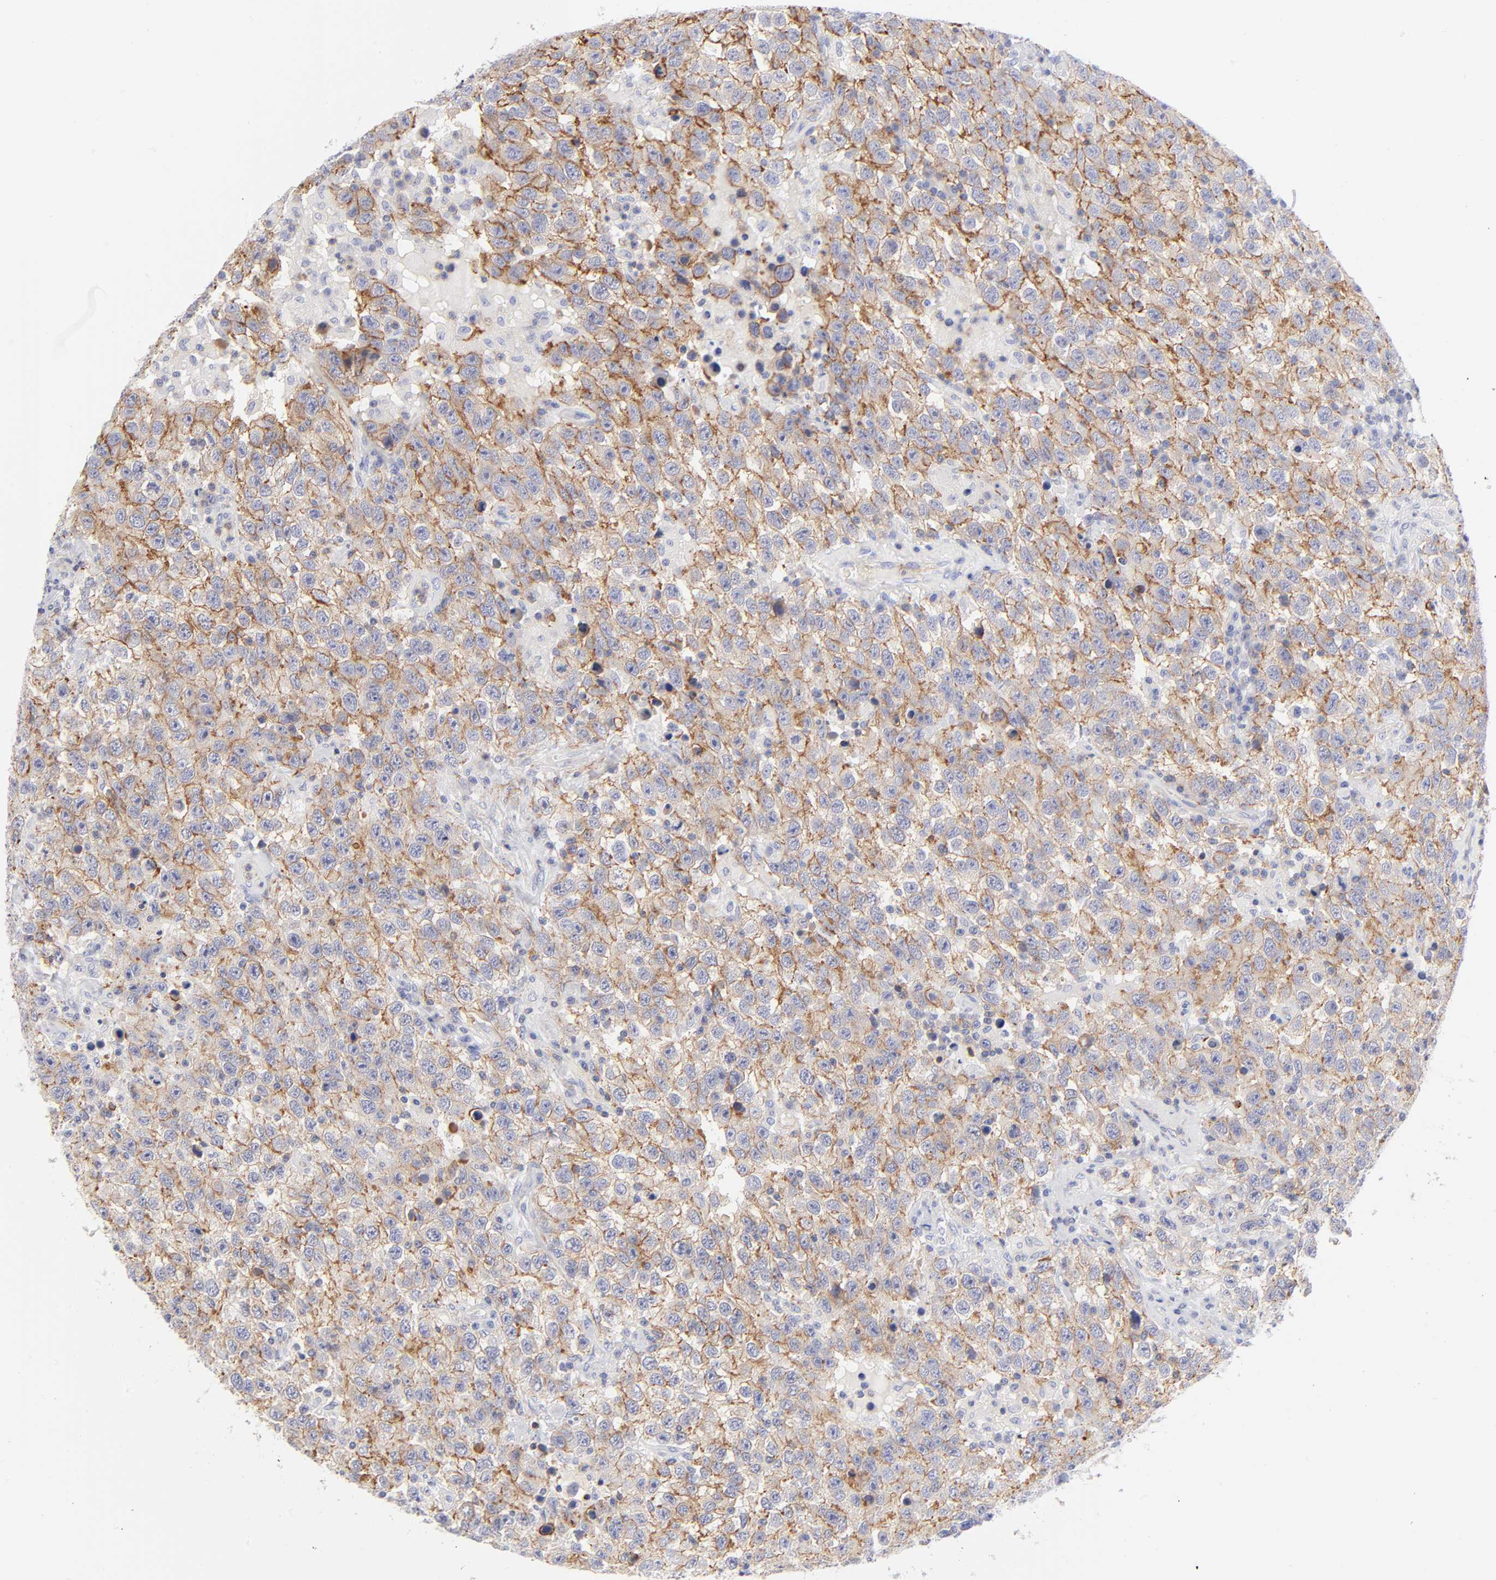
{"staining": {"intensity": "moderate", "quantity": ">75%", "location": "cytoplasmic/membranous"}, "tissue": "testis cancer", "cell_type": "Tumor cells", "image_type": "cancer", "snomed": [{"axis": "morphology", "description": "Seminoma, NOS"}, {"axis": "topography", "description": "Testis"}], "caption": "IHC image of human testis cancer stained for a protein (brown), which exhibits medium levels of moderate cytoplasmic/membranous expression in about >75% of tumor cells.", "gene": "ACTA2", "patient": {"sex": "male", "age": 41}}